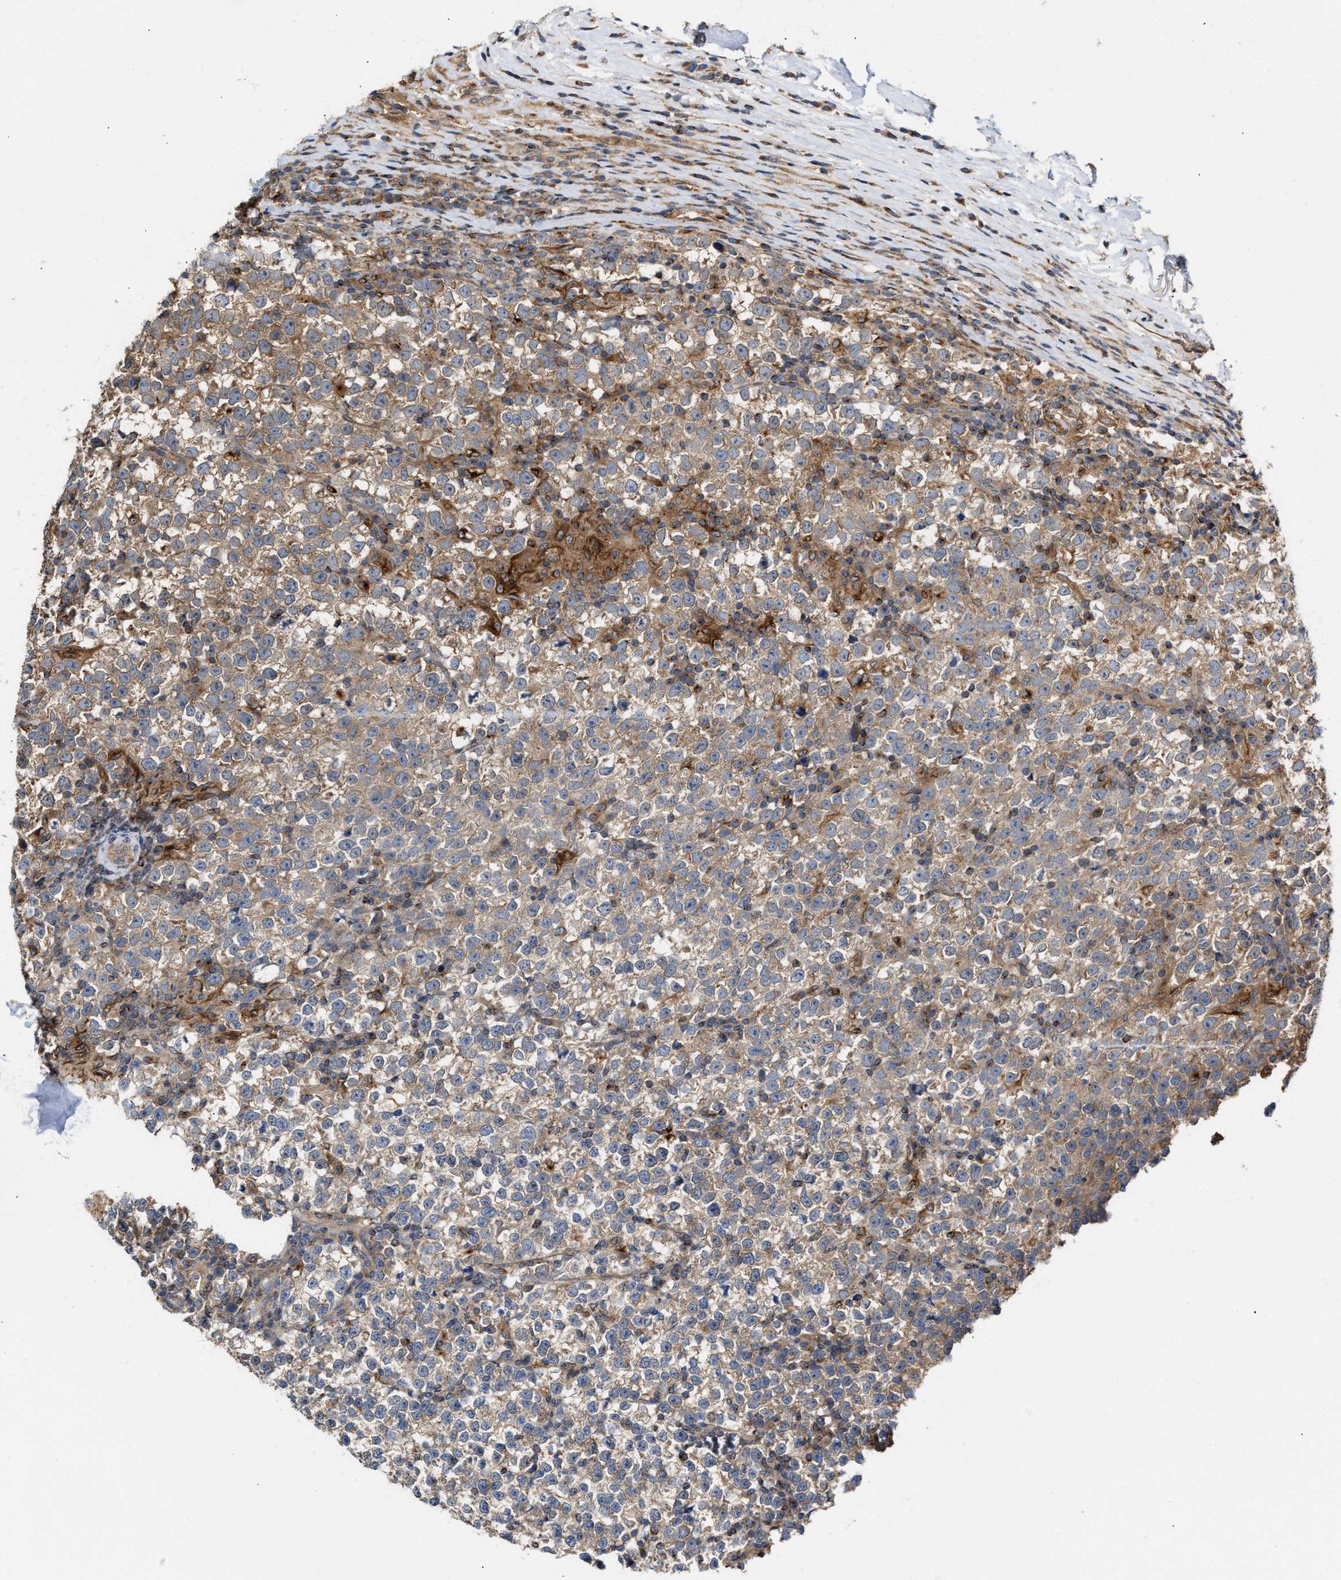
{"staining": {"intensity": "weak", "quantity": "25%-75%", "location": "cytoplasmic/membranous"}, "tissue": "testis cancer", "cell_type": "Tumor cells", "image_type": "cancer", "snomed": [{"axis": "morphology", "description": "Normal tissue, NOS"}, {"axis": "morphology", "description": "Seminoma, NOS"}, {"axis": "topography", "description": "Testis"}], "caption": "Tumor cells reveal weak cytoplasmic/membranous expression in approximately 25%-75% of cells in testis cancer (seminoma). Immunohistochemistry stains the protein of interest in brown and the nuclei are stained blue.", "gene": "BBLN", "patient": {"sex": "male", "age": 43}}